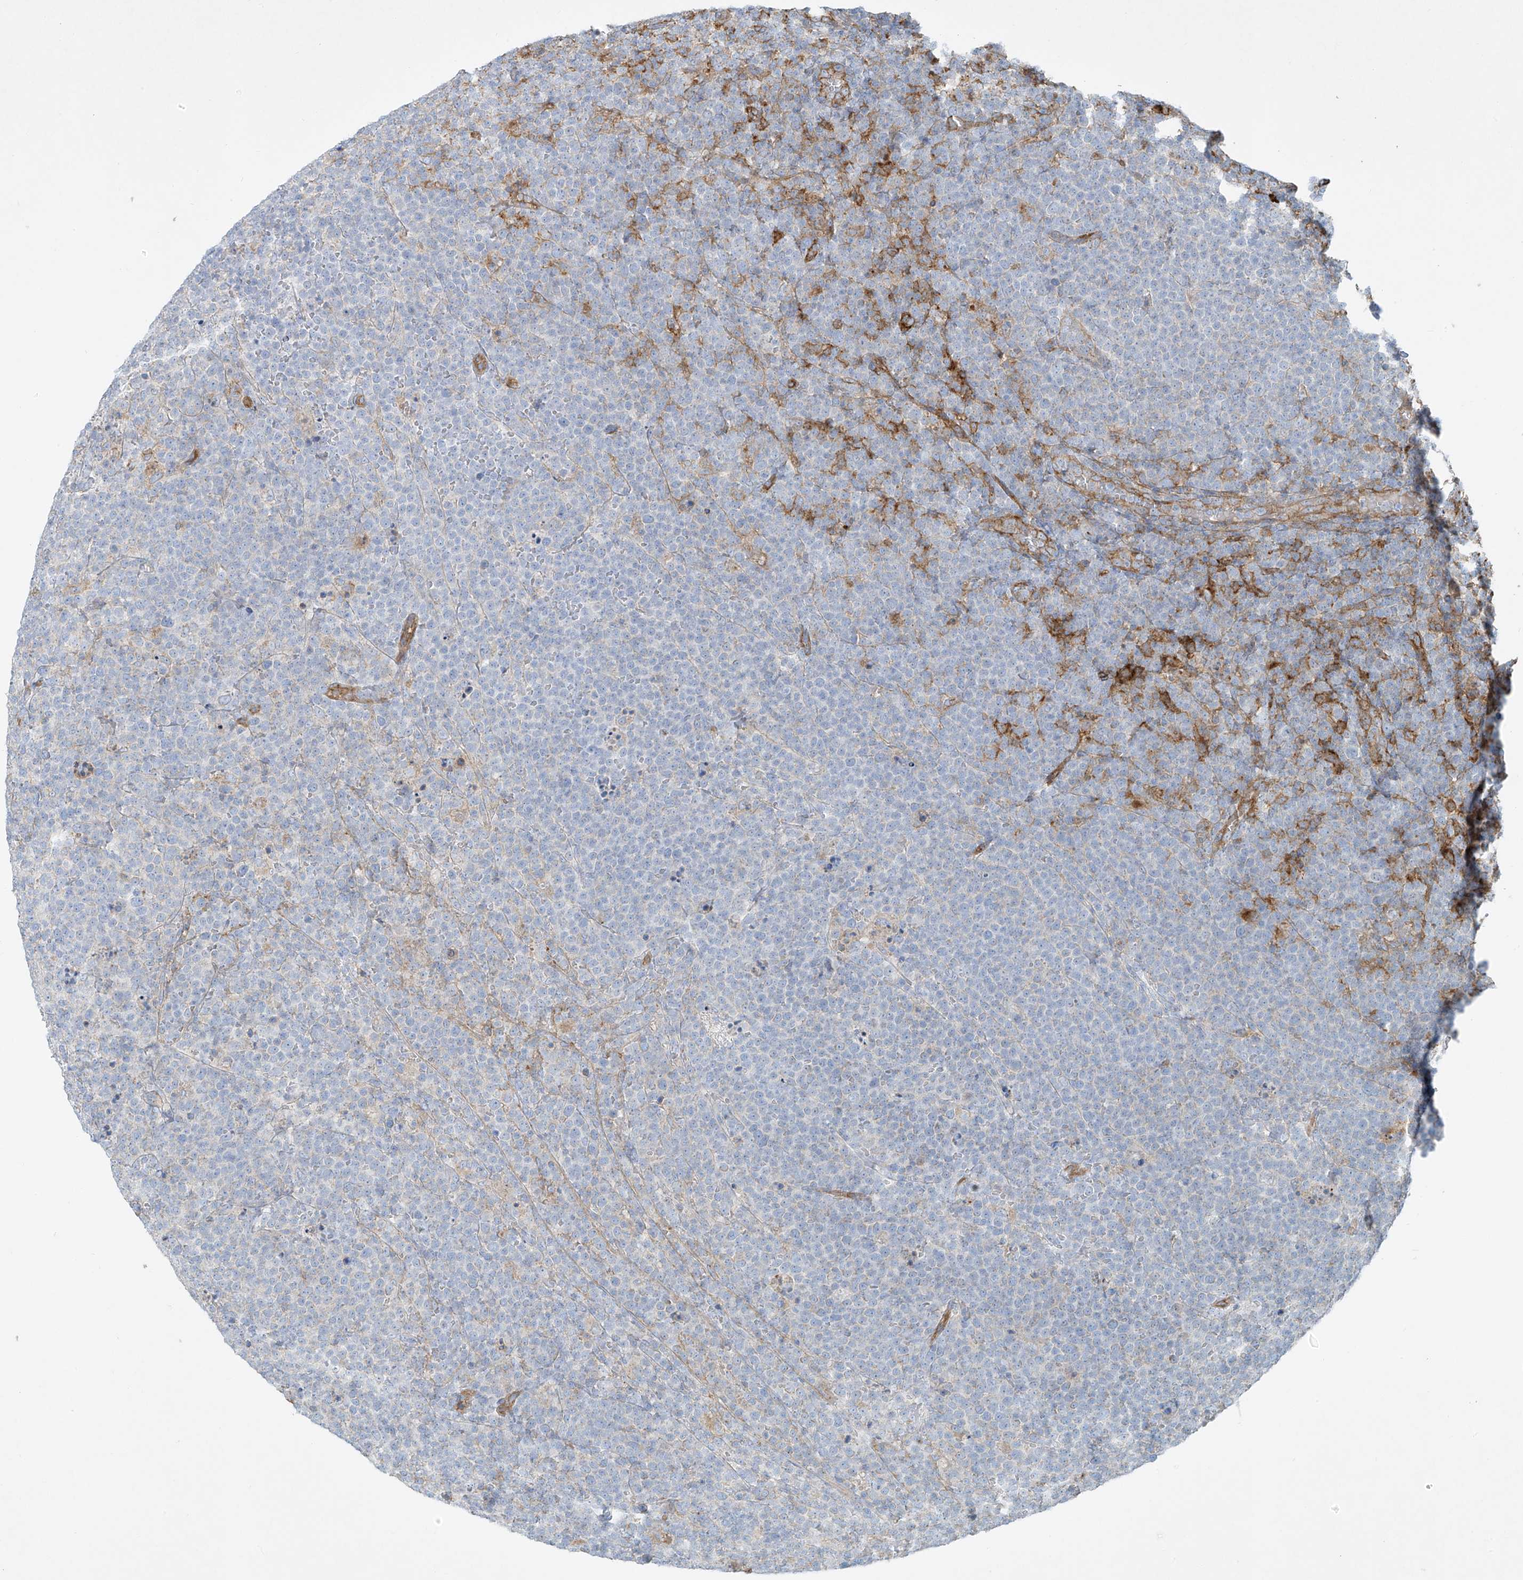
{"staining": {"intensity": "negative", "quantity": "none", "location": "none"}, "tissue": "lymphoma", "cell_type": "Tumor cells", "image_type": "cancer", "snomed": [{"axis": "morphology", "description": "Malignant lymphoma, non-Hodgkin's type, High grade"}, {"axis": "topography", "description": "Lymph node"}], "caption": "Immunohistochemistry photomicrograph of human lymphoma stained for a protein (brown), which exhibits no positivity in tumor cells.", "gene": "VAMP5", "patient": {"sex": "male", "age": 61}}